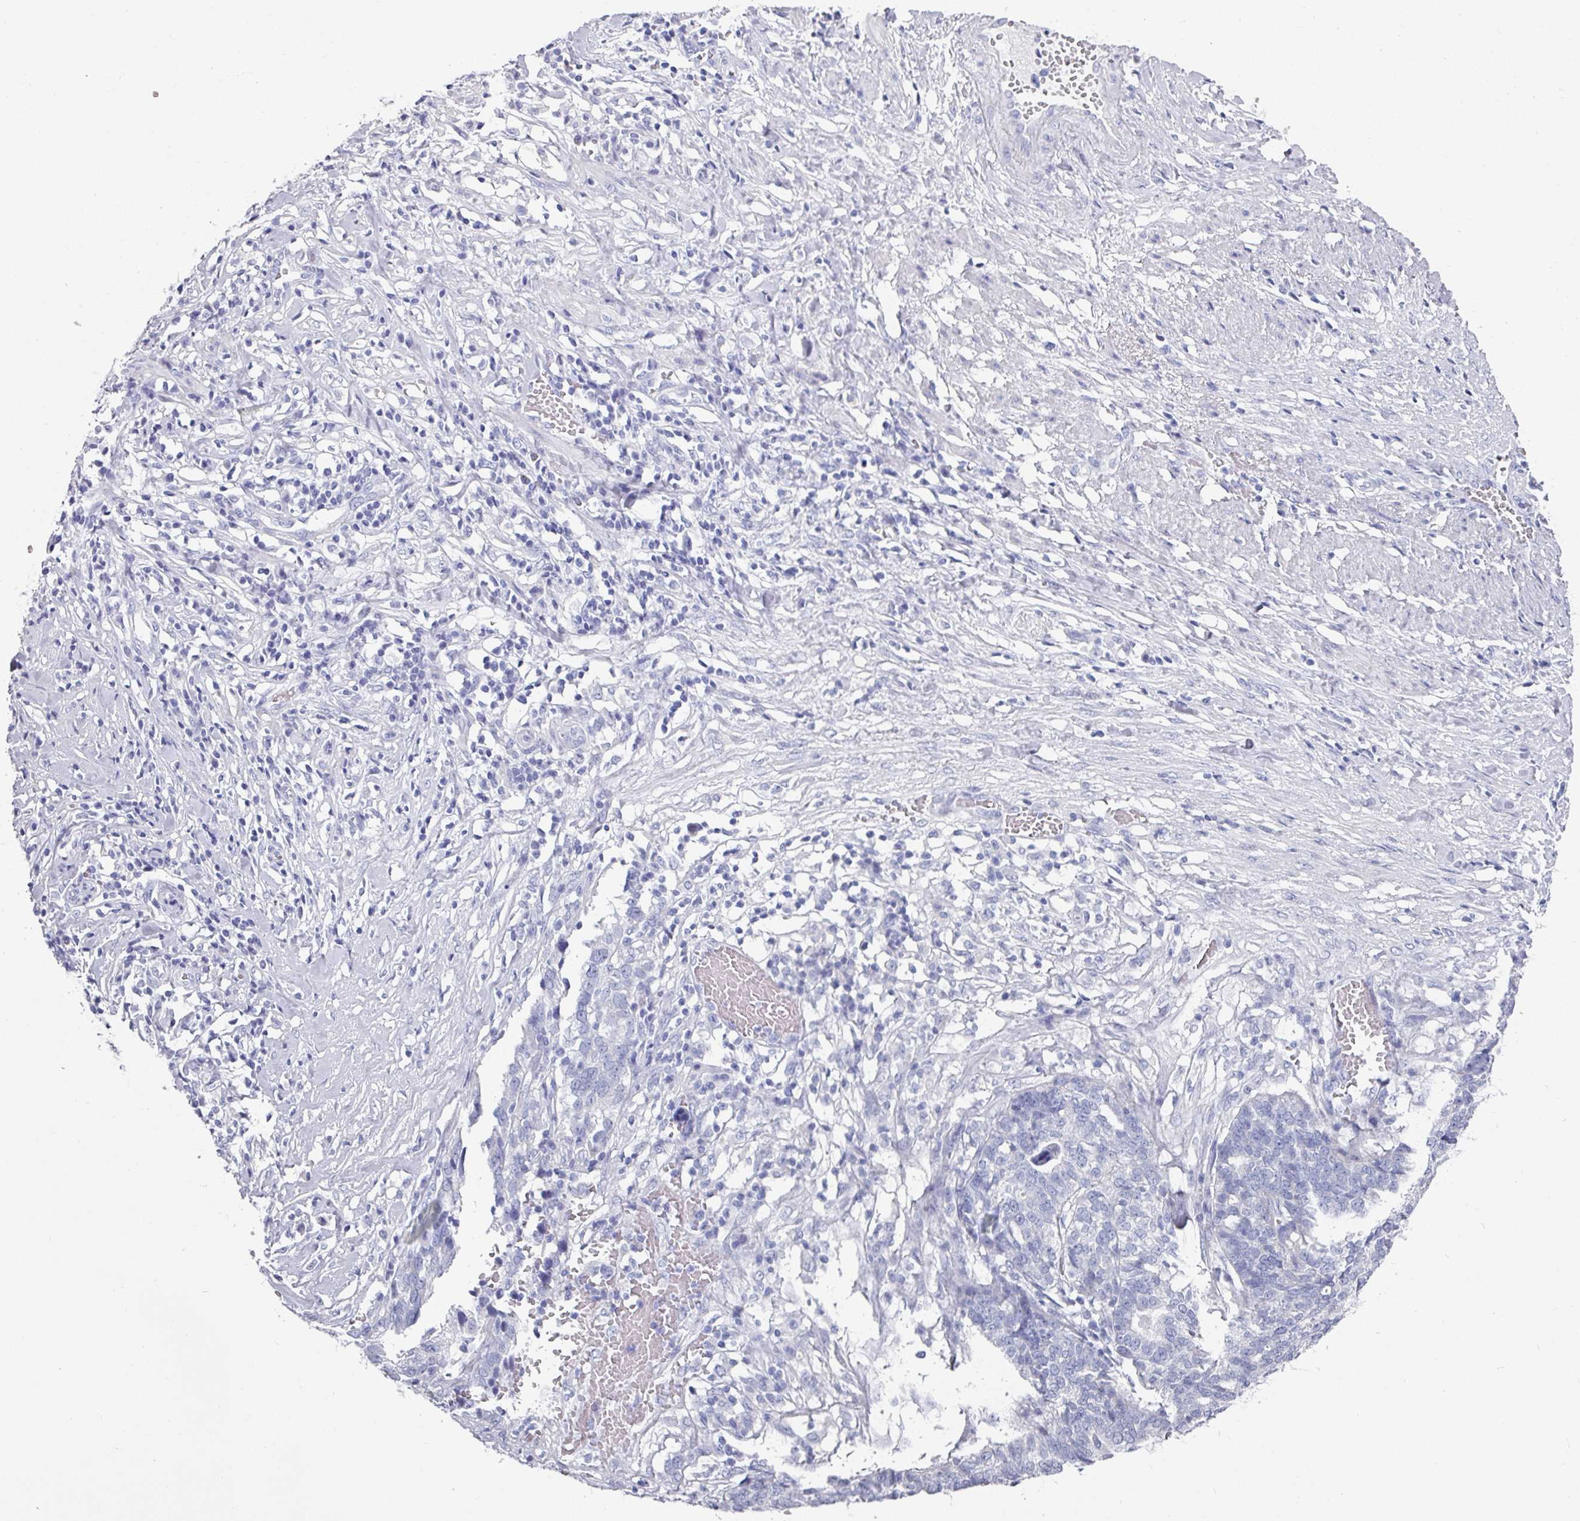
{"staining": {"intensity": "negative", "quantity": "none", "location": "none"}, "tissue": "ovarian cancer", "cell_type": "Tumor cells", "image_type": "cancer", "snomed": [{"axis": "morphology", "description": "Cystadenocarcinoma, serous, NOS"}, {"axis": "topography", "description": "Ovary"}], "caption": "This is an IHC photomicrograph of human ovarian cancer (serous cystadenocarcinoma). There is no expression in tumor cells.", "gene": "SETBP1", "patient": {"sex": "female", "age": 59}}